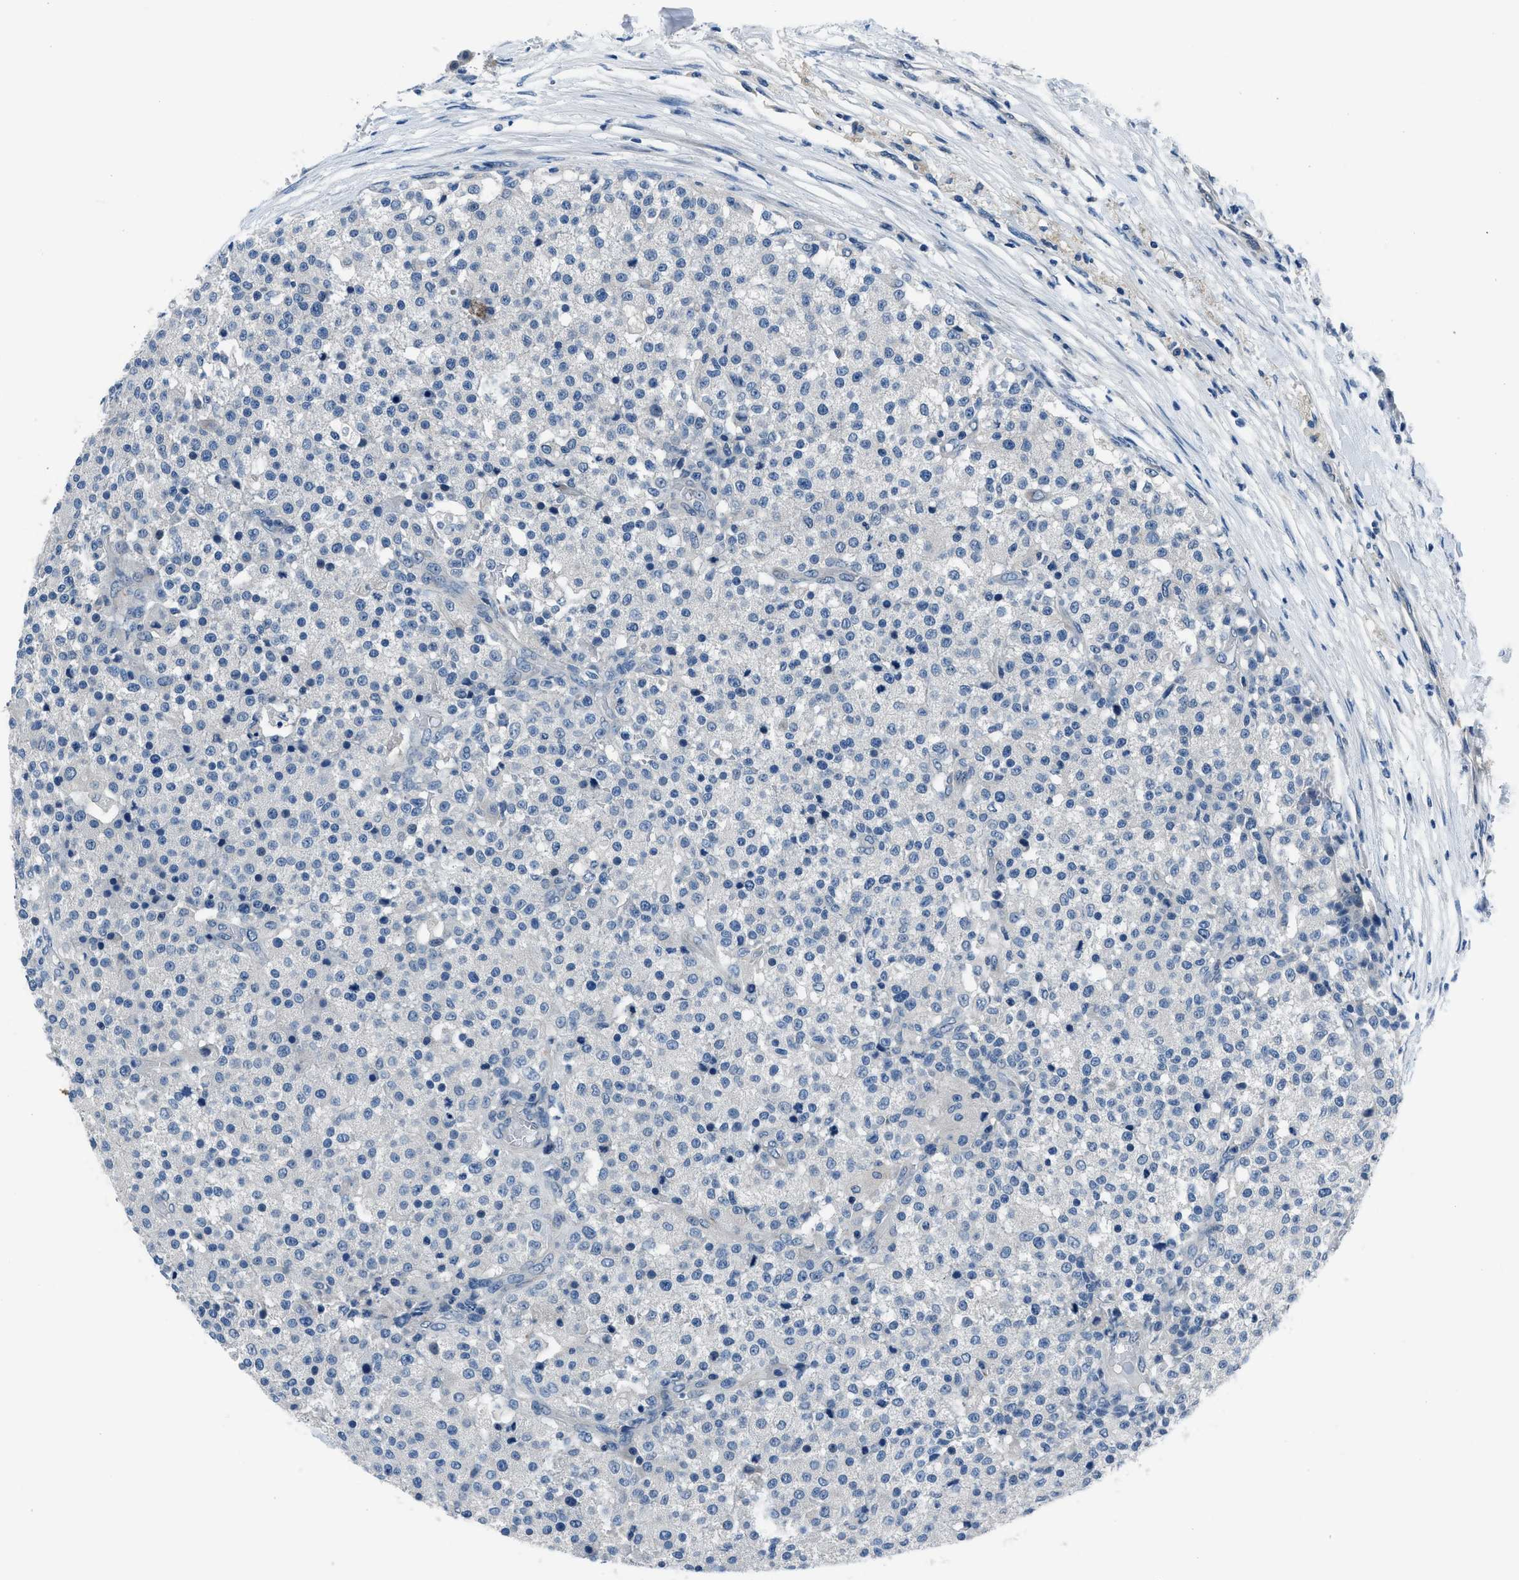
{"staining": {"intensity": "negative", "quantity": "none", "location": "none"}, "tissue": "testis cancer", "cell_type": "Tumor cells", "image_type": "cancer", "snomed": [{"axis": "morphology", "description": "Seminoma, NOS"}, {"axis": "topography", "description": "Testis"}], "caption": "Testis cancer was stained to show a protein in brown. There is no significant staining in tumor cells. The staining was performed using DAB to visualize the protein expression in brown, while the nuclei were stained in blue with hematoxylin (Magnification: 20x).", "gene": "GJA3", "patient": {"sex": "male", "age": 59}}